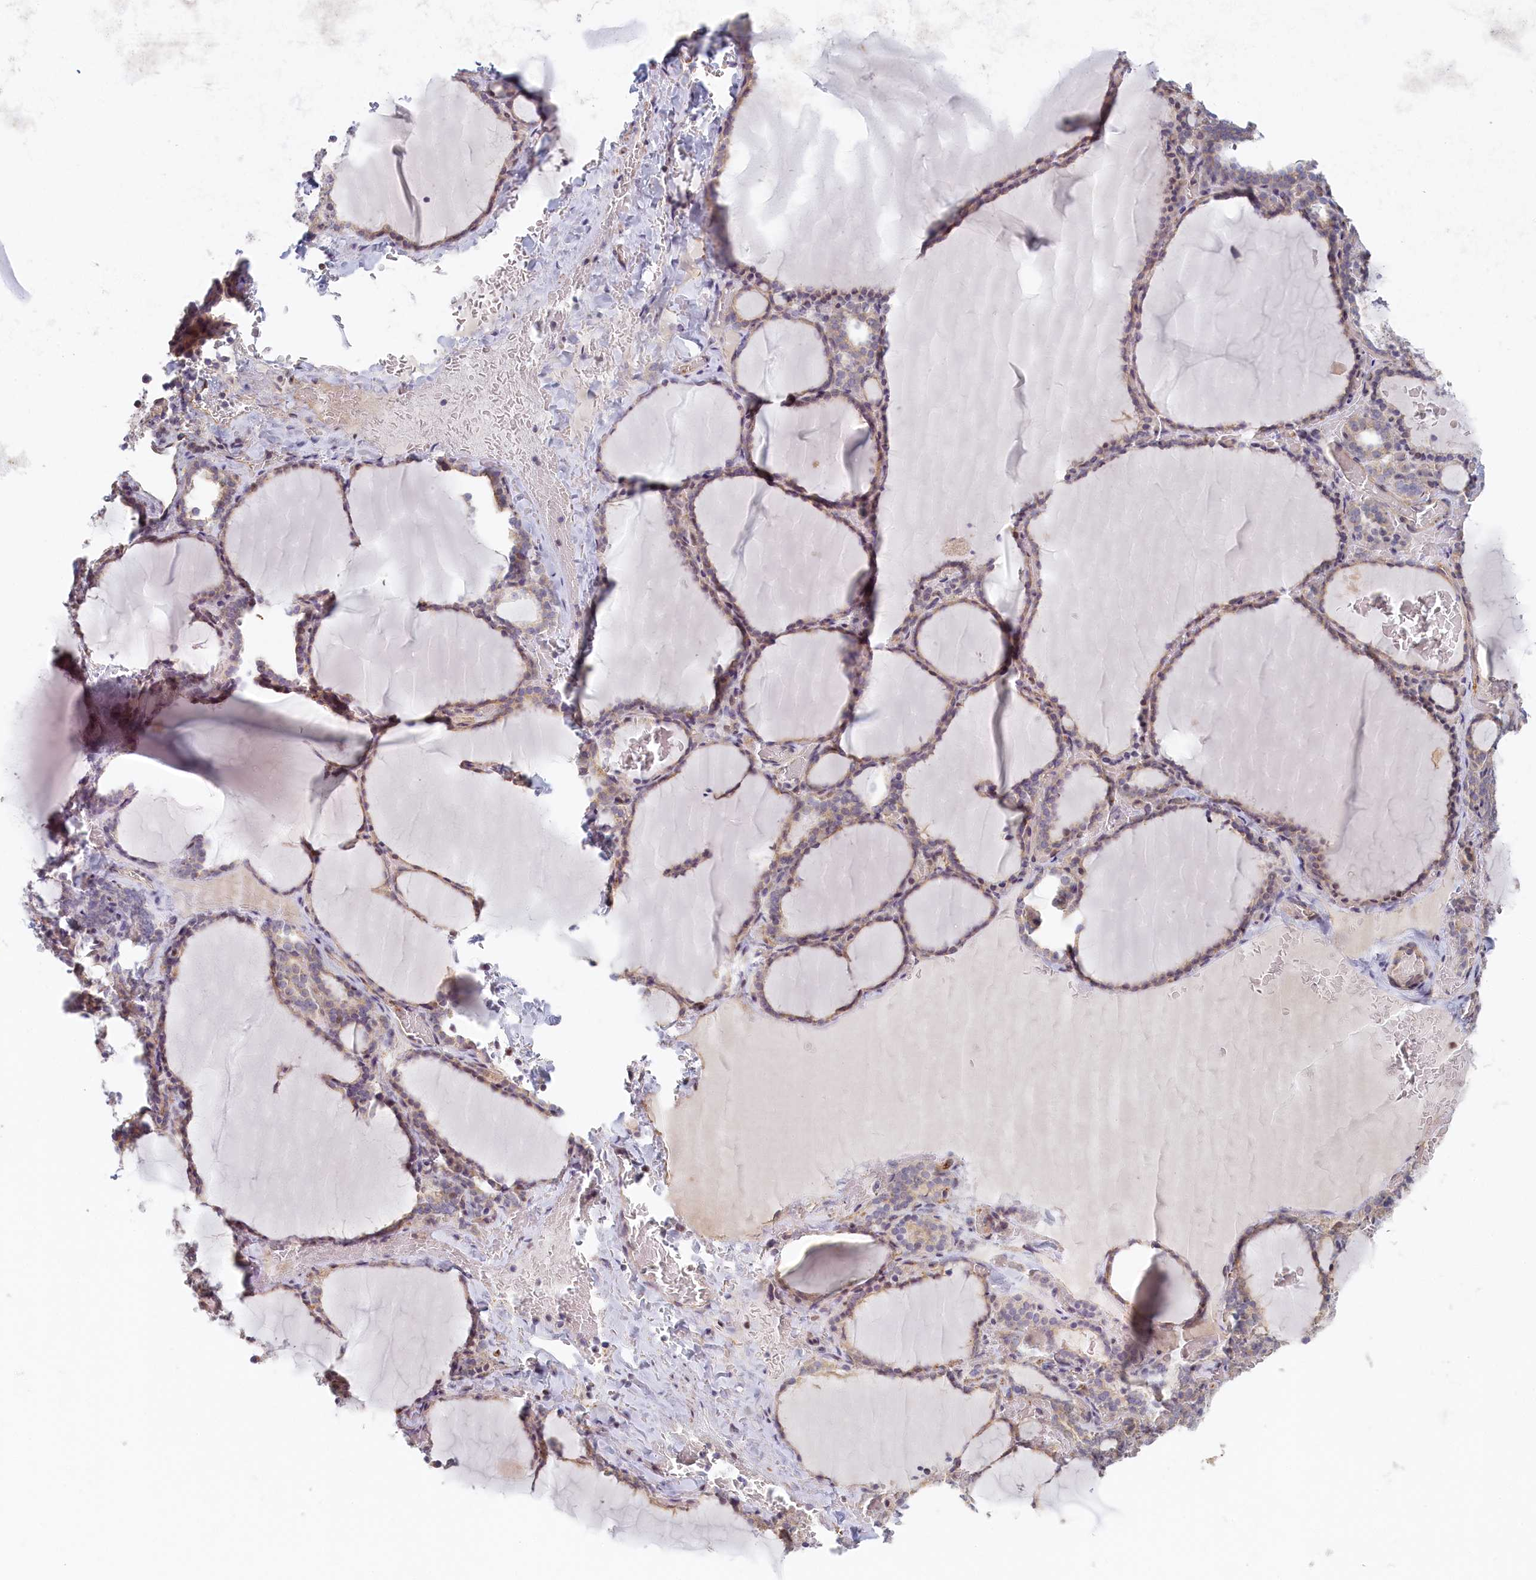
{"staining": {"intensity": "weak", "quantity": "25%-75%", "location": "cytoplasmic/membranous"}, "tissue": "thyroid gland", "cell_type": "Glandular cells", "image_type": "normal", "snomed": [{"axis": "morphology", "description": "Normal tissue, NOS"}, {"axis": "topography", "description": "Thyroid gland"}], "caption": "Human thyroid gland stained for a protein (brown) displays weak cytoplasmic/membranous positive expression in about 25%-75% of glandular cells.", "gene": "INTS4", "patient": {"sex": "female", "age": 39}}